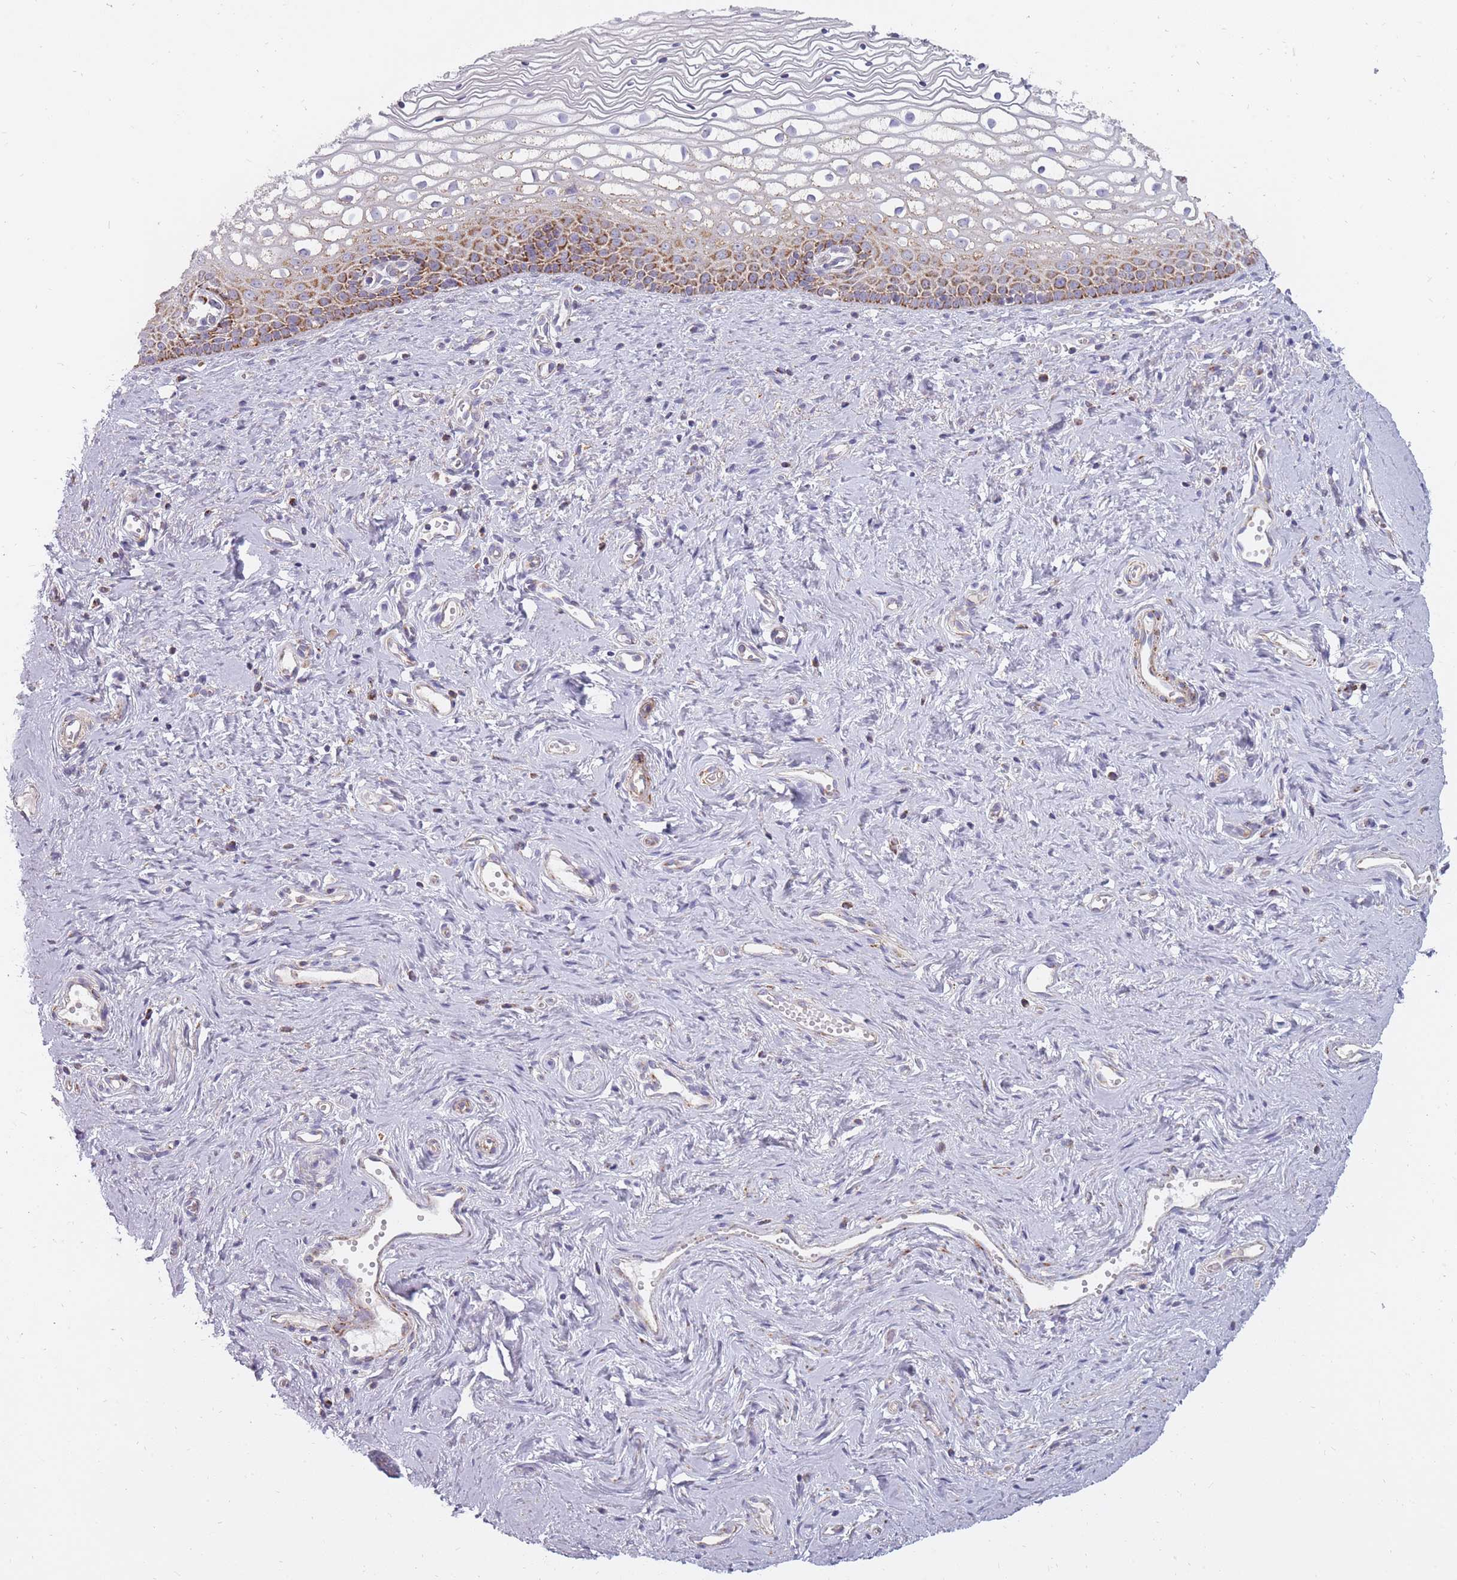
{"staining": {"intensity": "moderate", "quantity": "25%-75%", "location": "cytoplasmic/membranous"}, "tissue": "vagina", "cell_type": "Squamous epithelial cells", "image_type": "normal", "snomed": [{"axis": "morphology", "description": "Normal tissue, NOS"}, {"axis": "topography", "description": "Vagina"}], "caption": "Immunohistochemical staining of normal vagina displays 25%-75% levels of moderate cytoplasmic/membranous protein expression in about 25%-75% of squamous epithelial cells. The staining was performed using DAB (3,3'-diaminobenzidine) to visualize the protein expression in brown, while the nuclei were stained in blue with hematoxylin (Magnification: 20x).", "gene": "ALKBH4", "patient": {"sex": "female", "age": 59}}